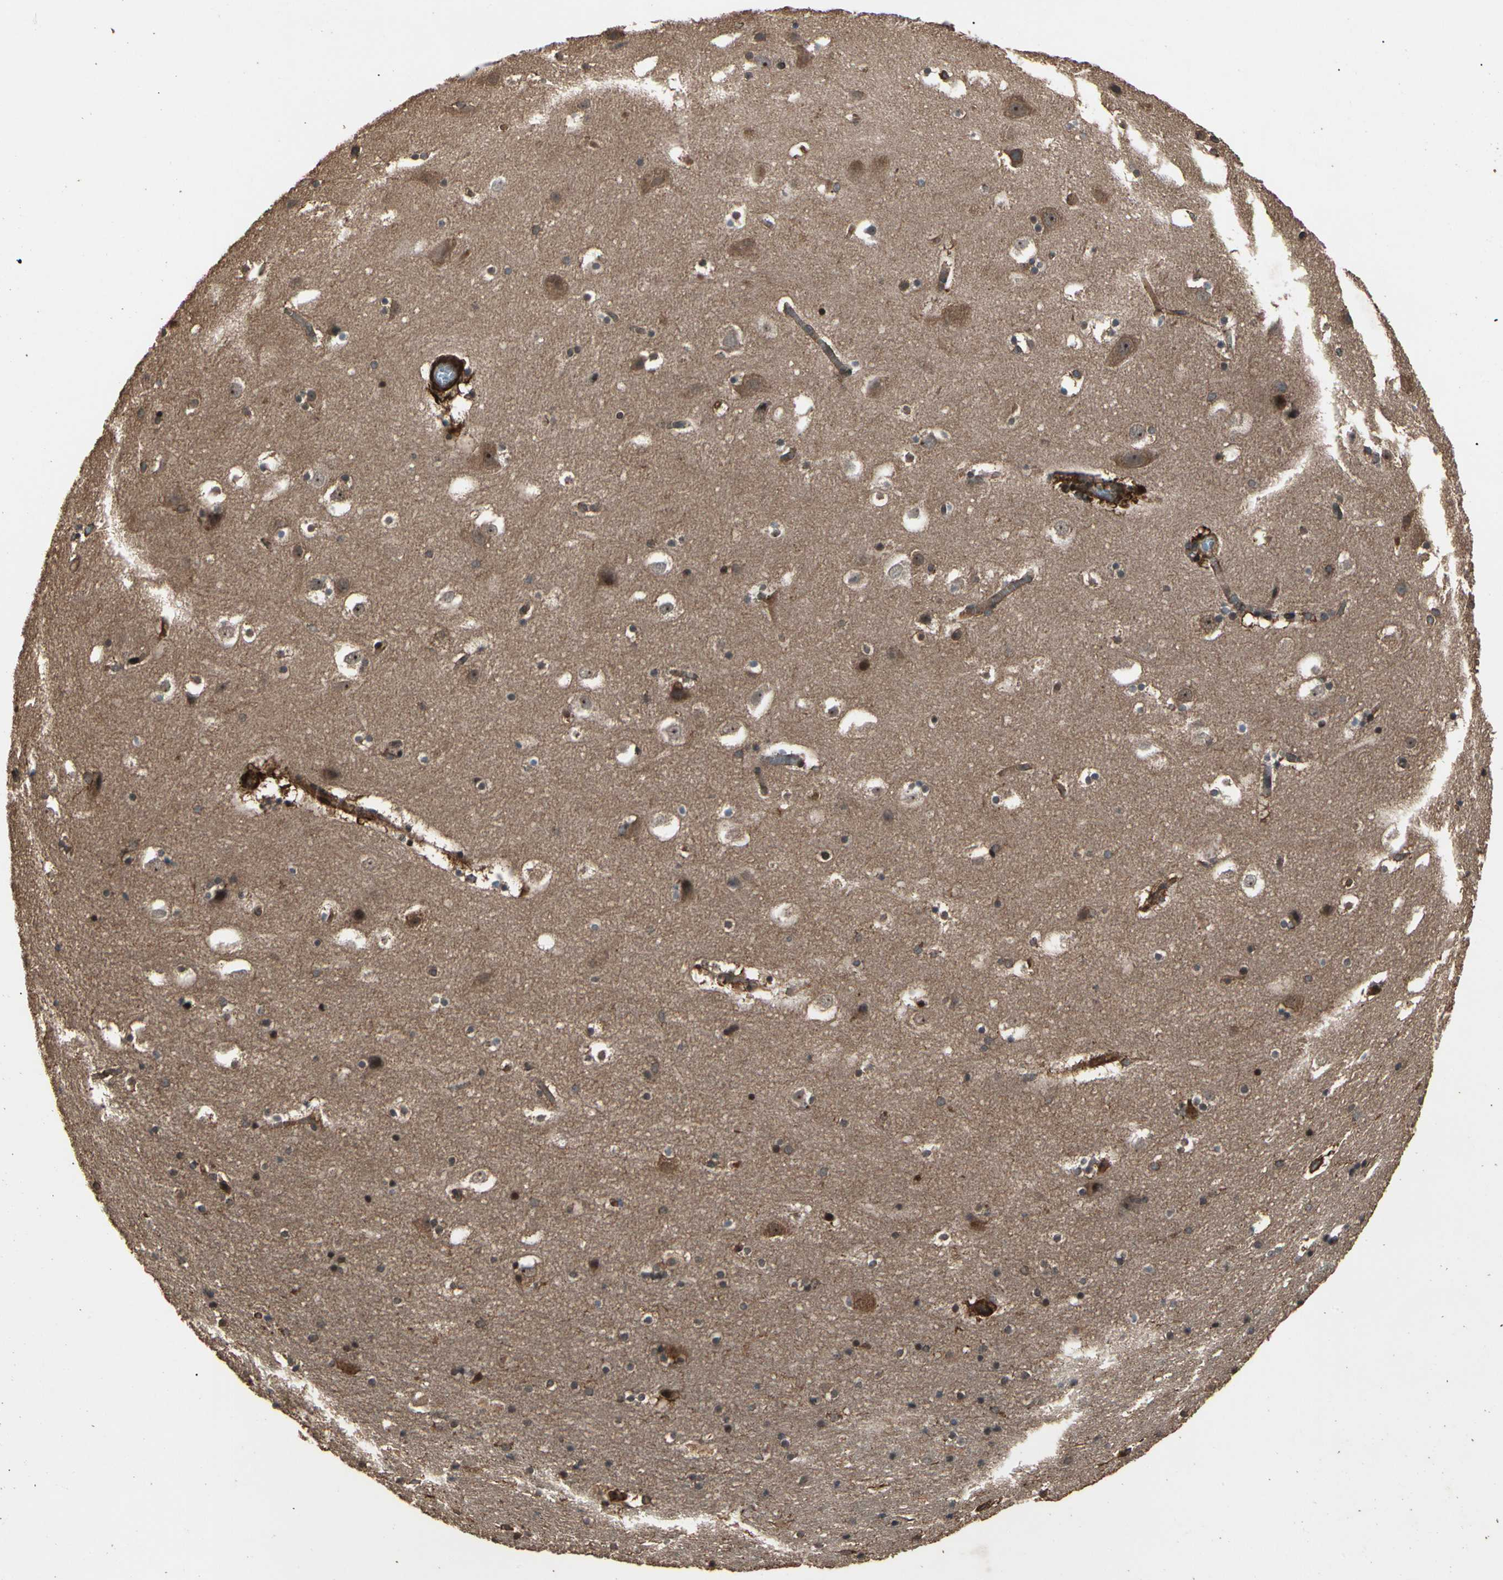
{"staining": {"intensity": "strong", "quantity": ">75%", "location": "cytoplasmic/membranous,nuclear"}, "tissue": "hippocampus", "cell_type": "Glial cells", "image_type": "normal", "snomed": [{"axis": "morphology", "description": "Normal tissue, NOS"}, {"axis": "topography", "description": "Hippocampus"}], "caption": "The immunohistochemical stain shows strong cytoplasmic/membranous,nuclear staining in glial cells of unremarkable hippocampus. (IHC, brightfield microscopy, high magnification).", "gene": "AGBL2", "patient": {"sex": "male", "age": 45}}